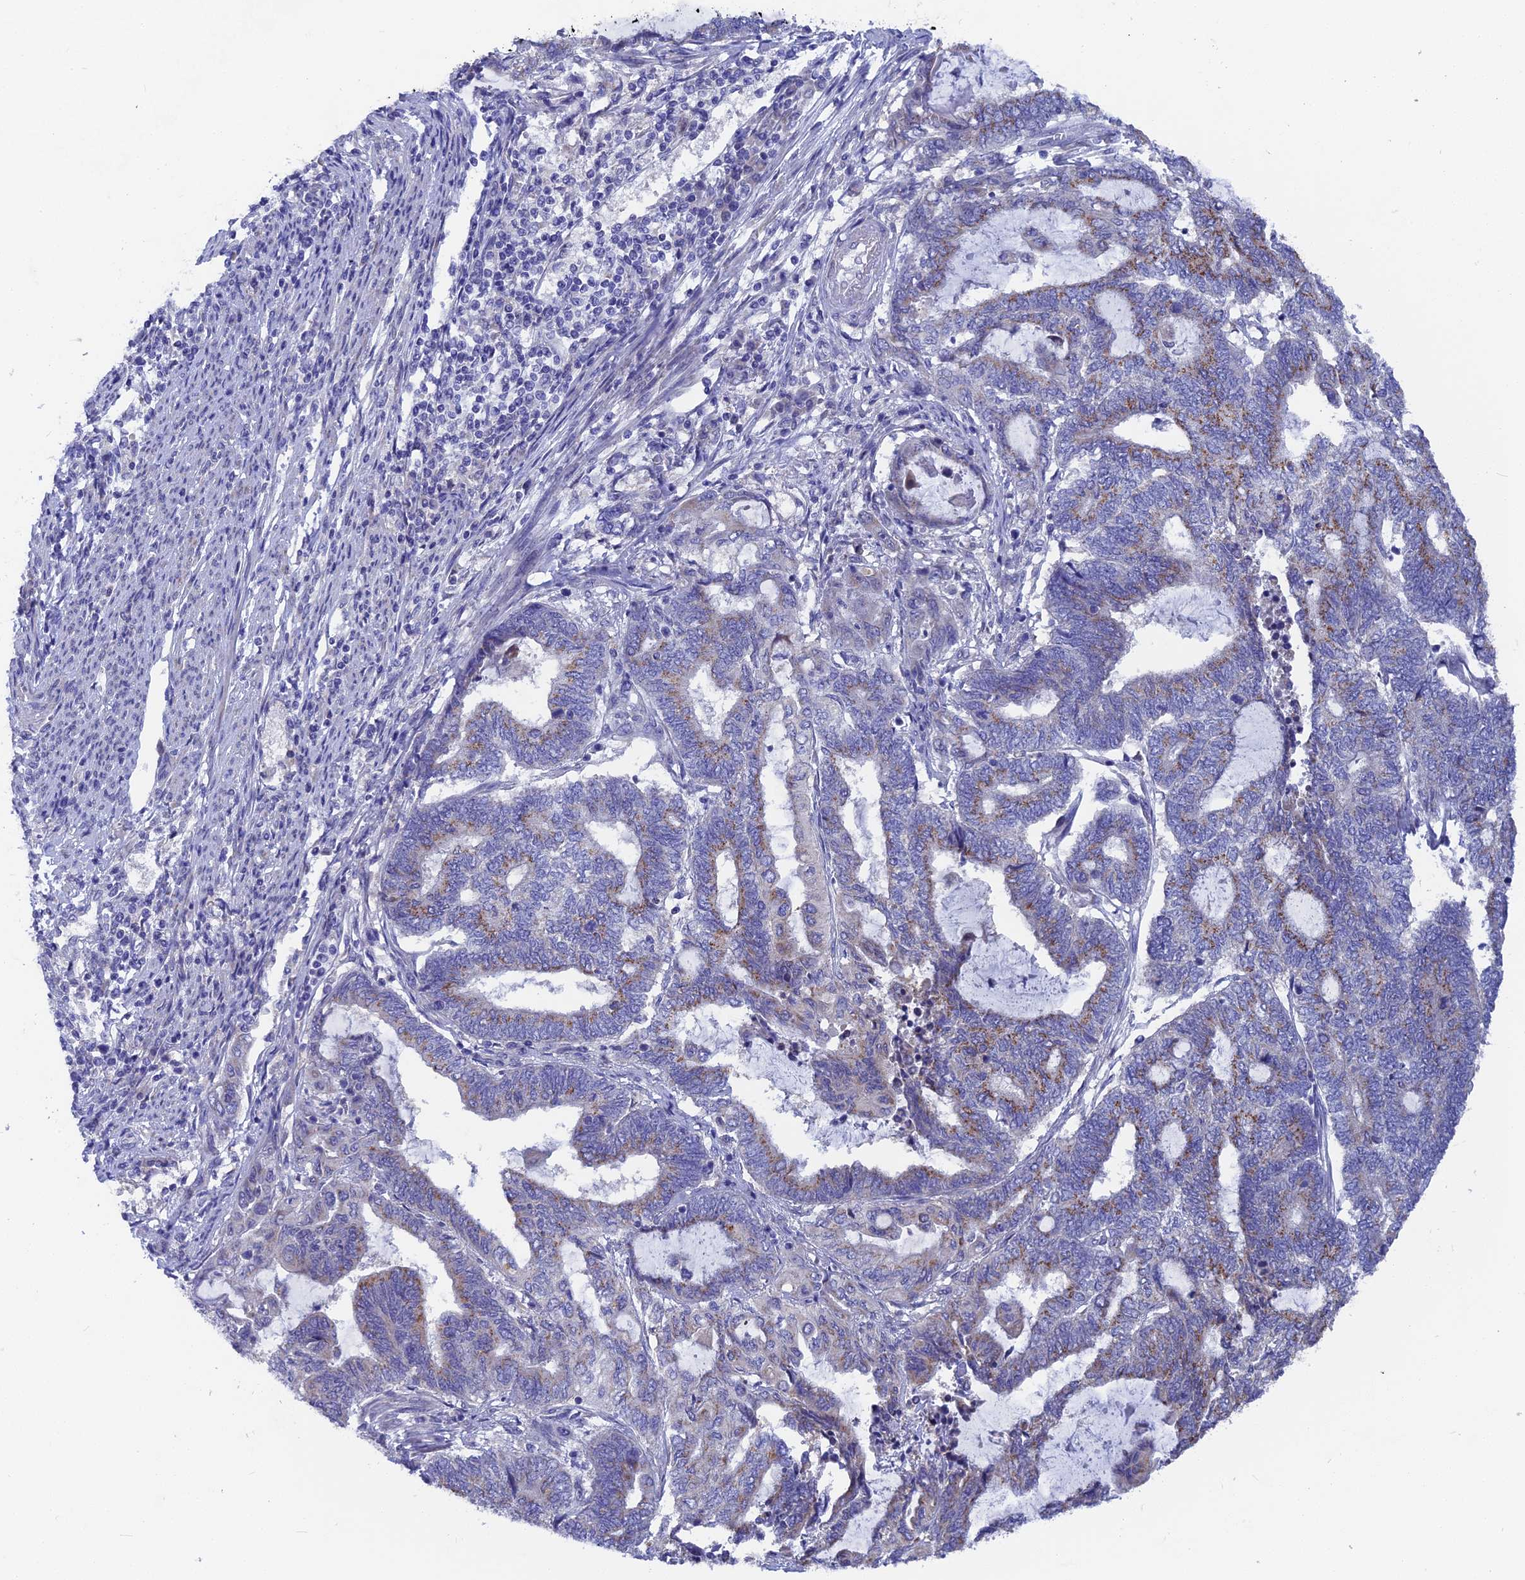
{"staining": {"intensity": "weak", "quantity": "25%-75%", "location": "cytoplasmic/membranous"}, "tissue": "endometrial cancer", "cell_type": "Tumor cells", "image_type": "cancer", "snomed": [{"axis": "morphology", "description": "Adenocarcinoma, NOS"}, {"axis": "topography", "description": "Uterus"}, {"axis": "topography", "description": "Endometrium"}], "caption": "Adenocarcinoma (endometrial) stained with DAB immunohistochemistry (IHC) demonstrates low levels of weak cytoplasmic/membranous positivity in approximately 25%-75% of tumor cells.", "gene": "AK4", "patient": {"sex": "female", "age": 70}}